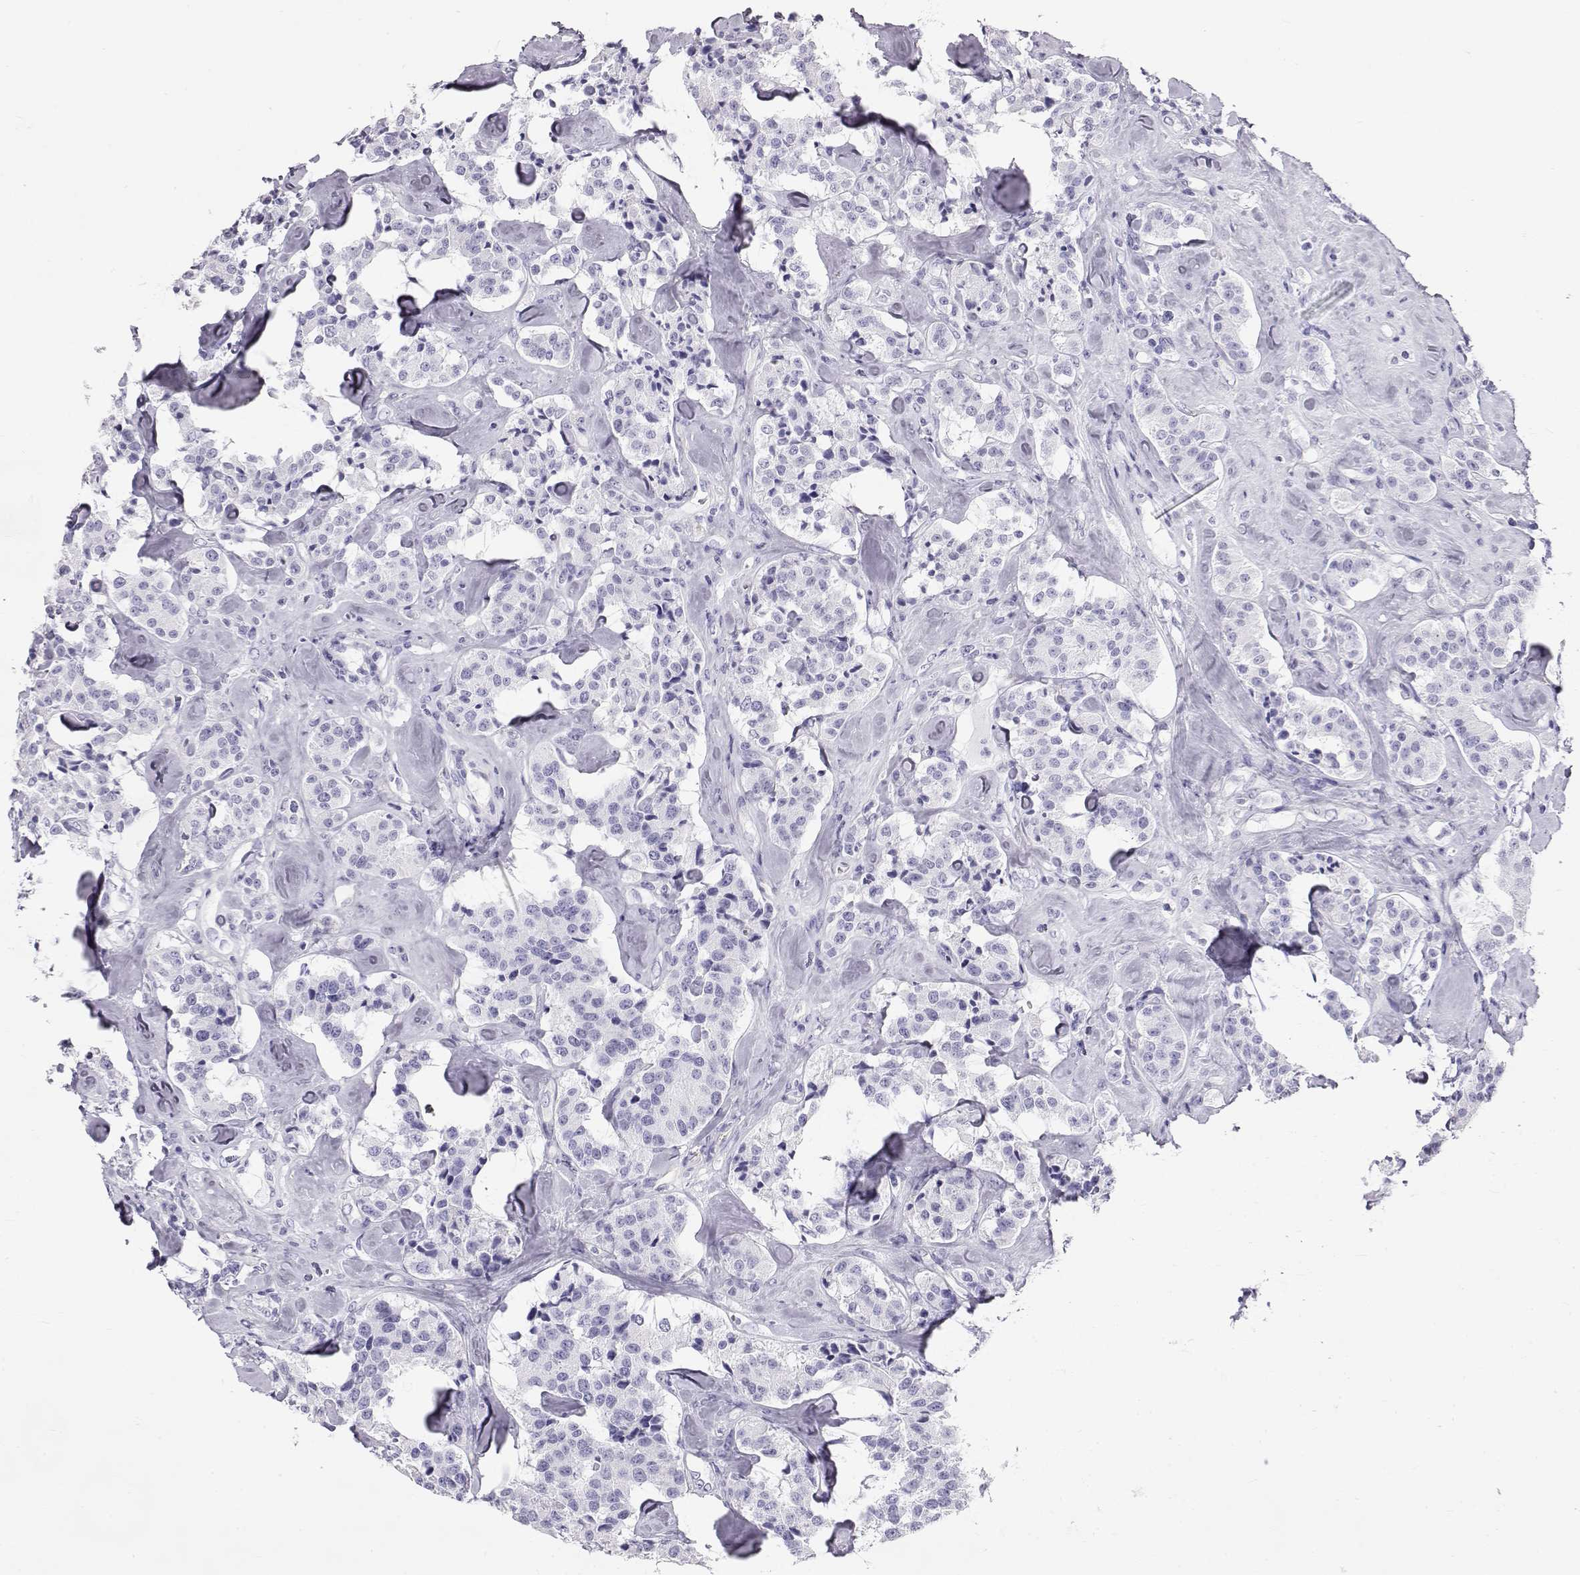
{"staining": {"intensity": "negative", "quantity": "none", "location": "none"}, "tissue": "carcinoid", "cell_type": "Tumor cells", "image_type": "cancer", "snomed": [{"axis": "morphology", "description": "Carcinoid, malignant, NOS"}, {"axis": "topography", "description": "Pancreas"}], "caption": "Immunohistochemistry (IHC) histopathology image of carcinoid (malignant) stained for a protein (brown), which shows no staining in tumor cells.", "gene": "RD3", "patient": {"sex": "male", "age": 41}}